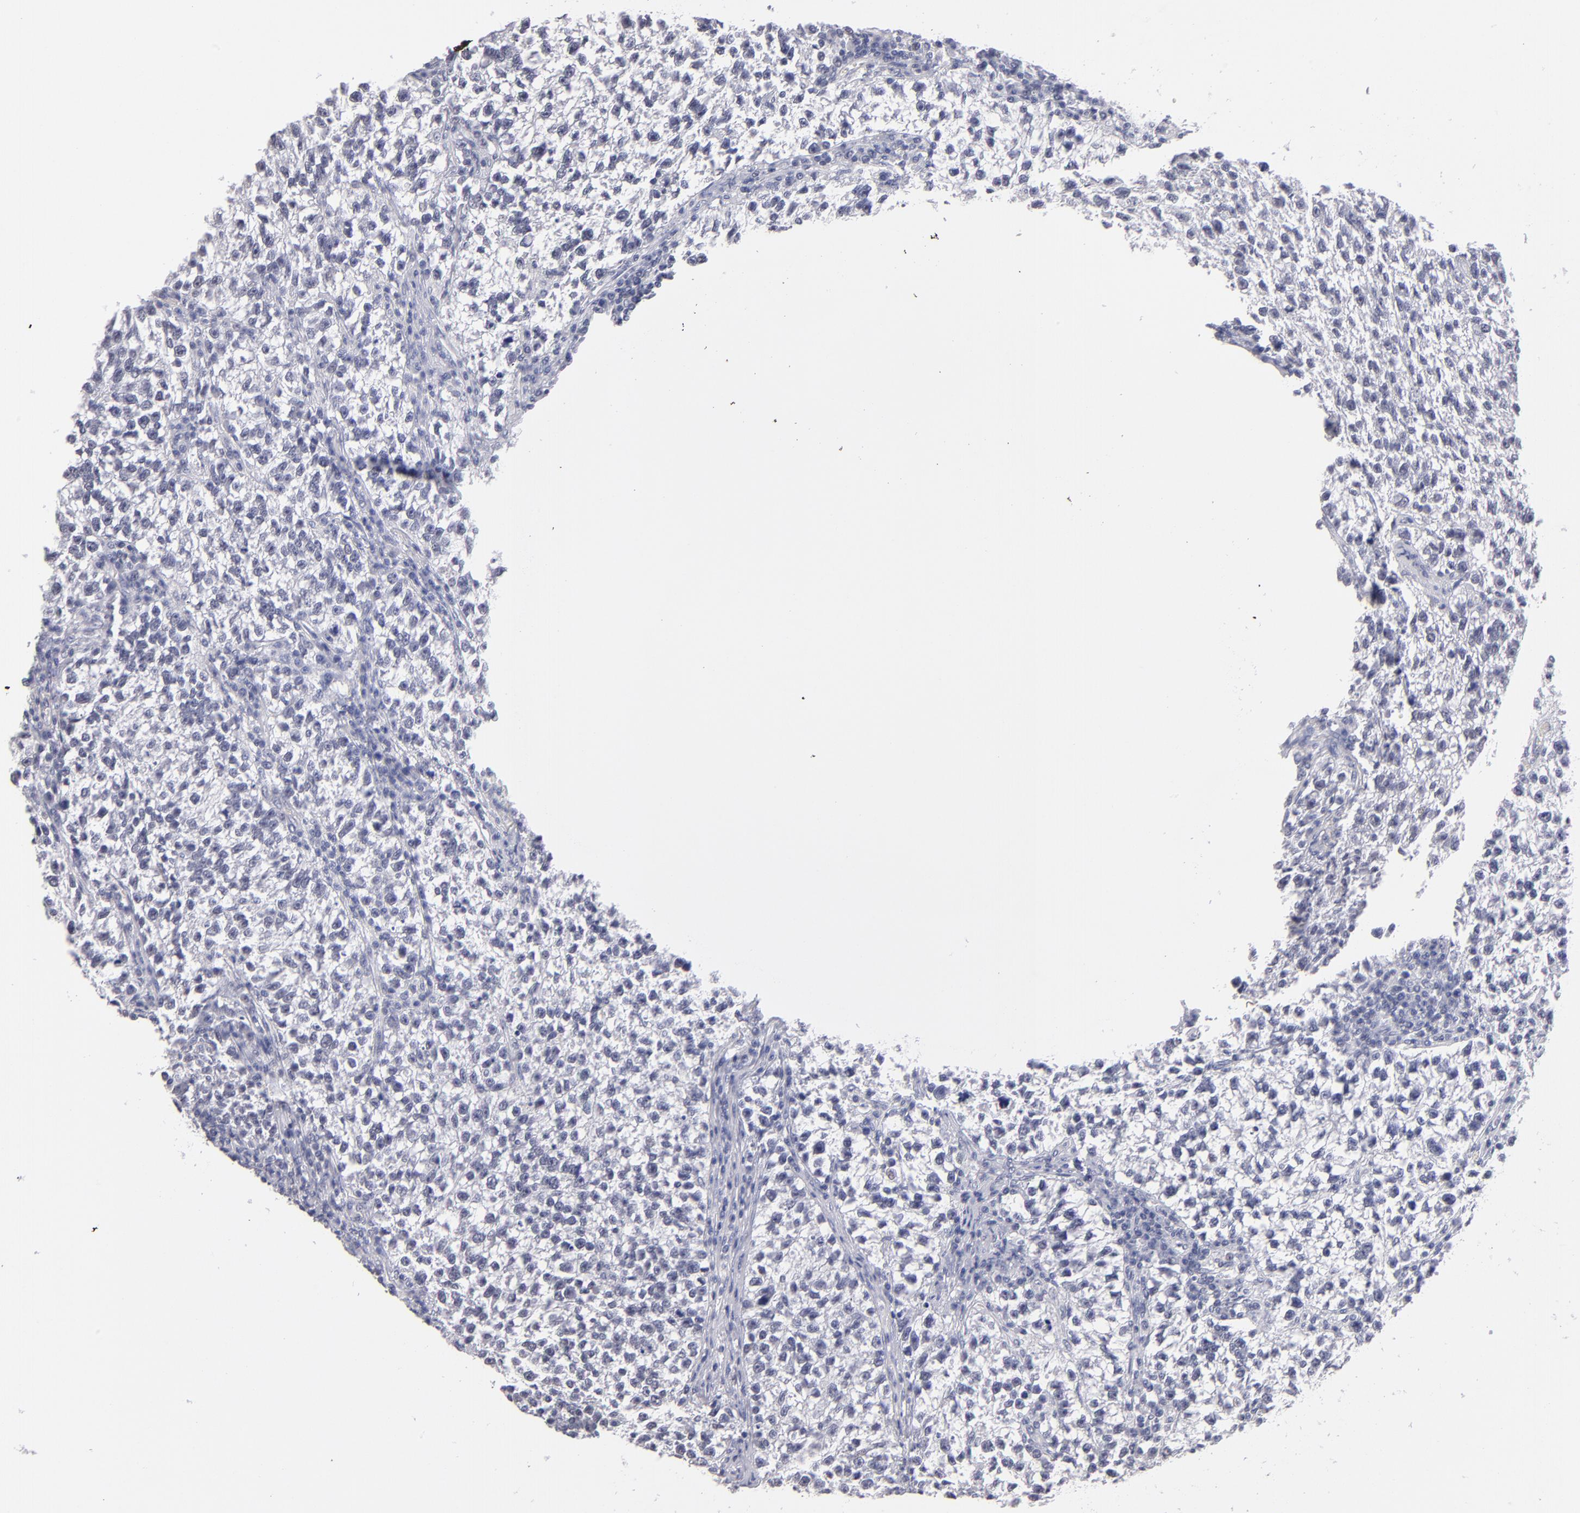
{"staining": {"intensity": "negative", "quantity": "none", "location": "none"}, "tissue": "testis cancer", "cell_type": "Tumor cells", "image_type": "cancer", "snomed": [{"axis": "morphology", "description": "Seminoma, NOS"}, {"axis": "topography", "description": "Testis"}], "caption": "This is an immunohistochemistry (IHC) histopathology image of human testis cancer. There is no positivity in tumor cells.", "gene": "TEX11", "patient": {"sex": "male", "age": 38}}